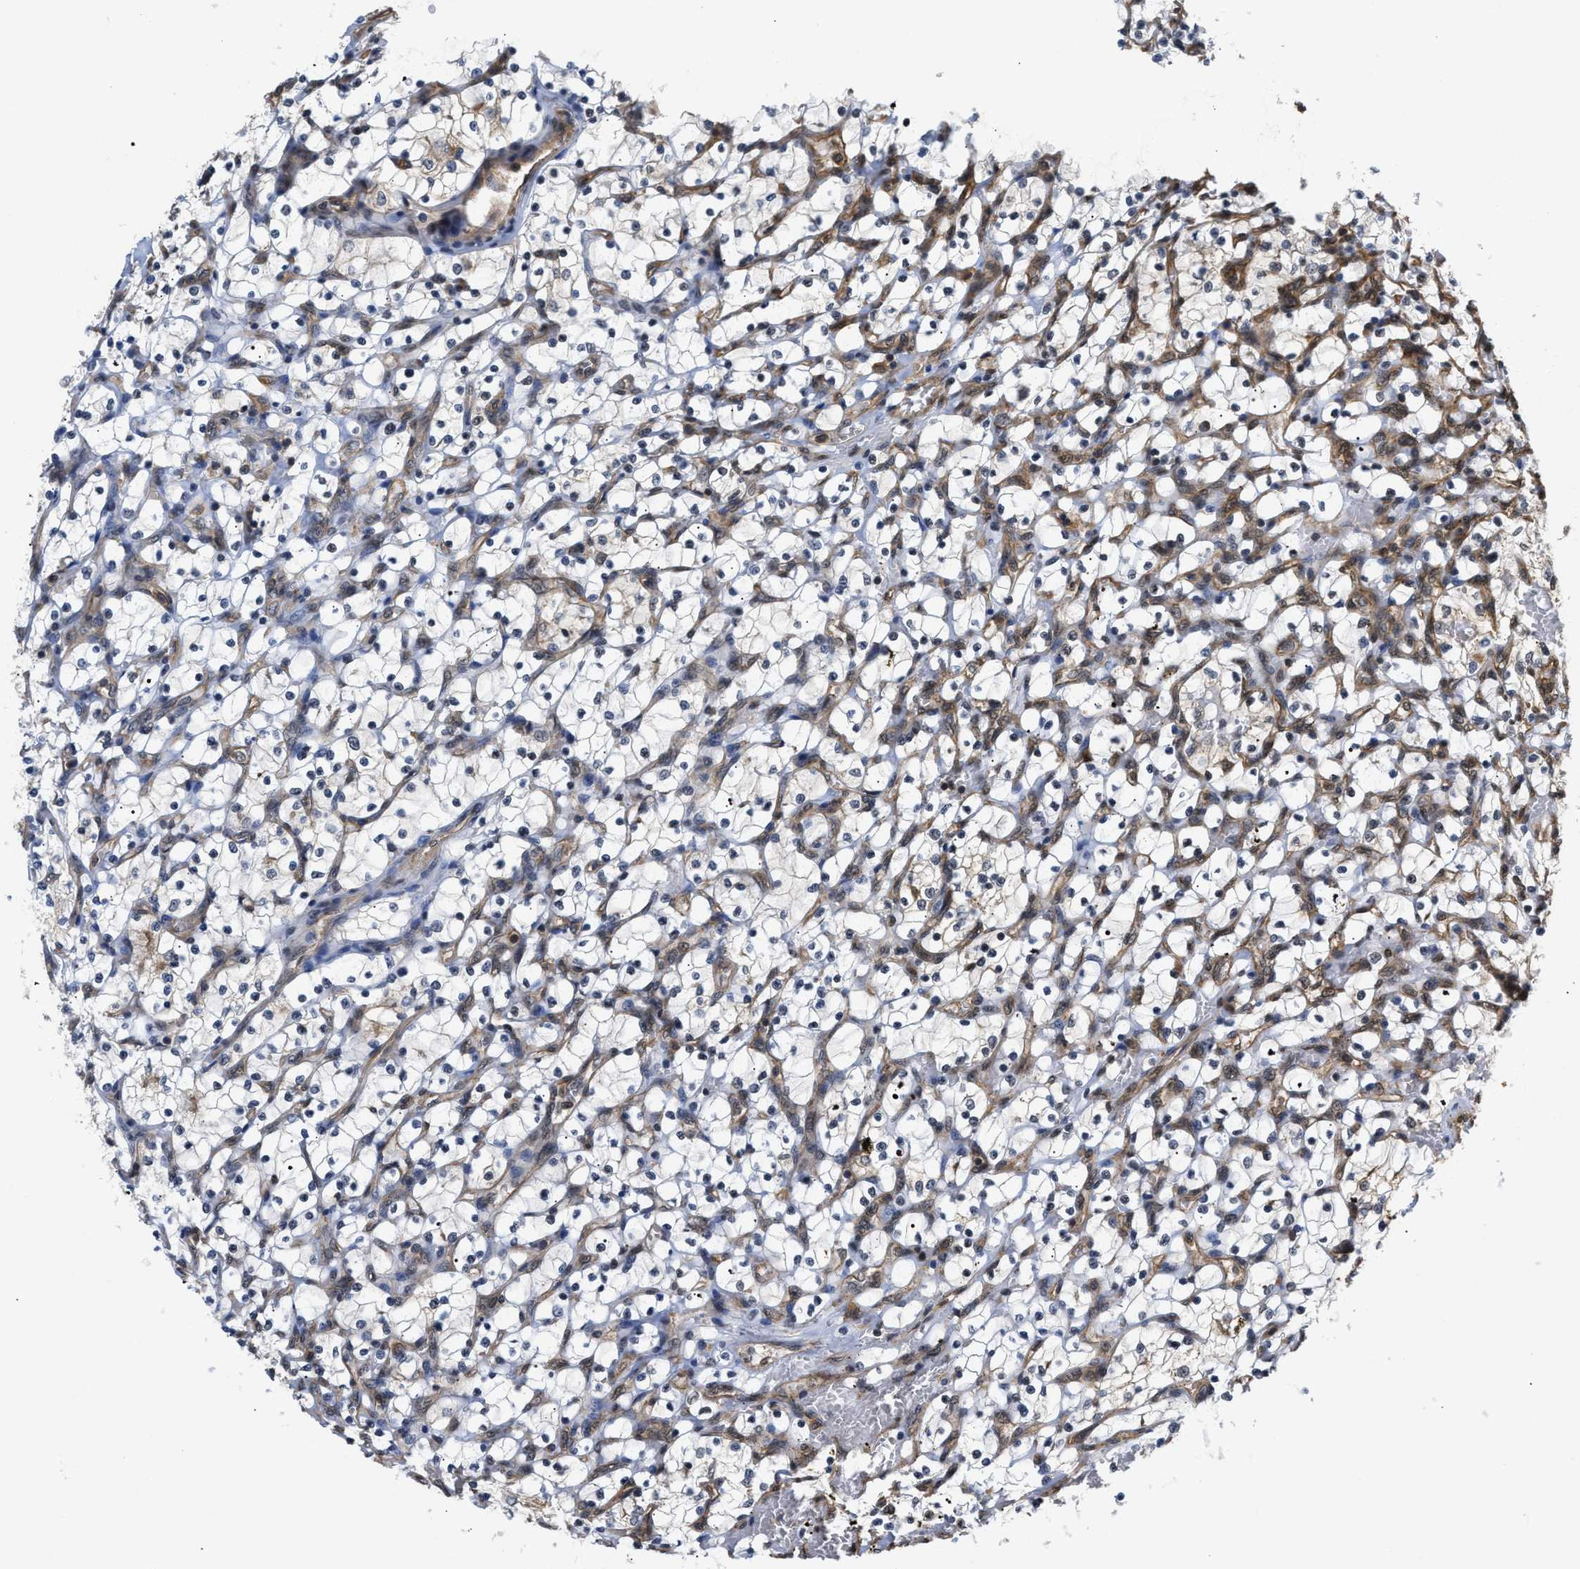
{"staining": {"intensity": "negative", "quantity": "none", "location": "none"}, "tissue": "renal cancer", "cell_type": "Tumor cells", "image_type": "cancer", "snomed": [{"axis": "morphology", "description": "Adenocarcinoma, NOS"}, {"axis": "topography", "description": "Kidney"}], "caption": "Tumor cells show no significant protein expression in renal cancer.", "gene": "SCAI", "patient": {"sex": "female", "age": 69}}